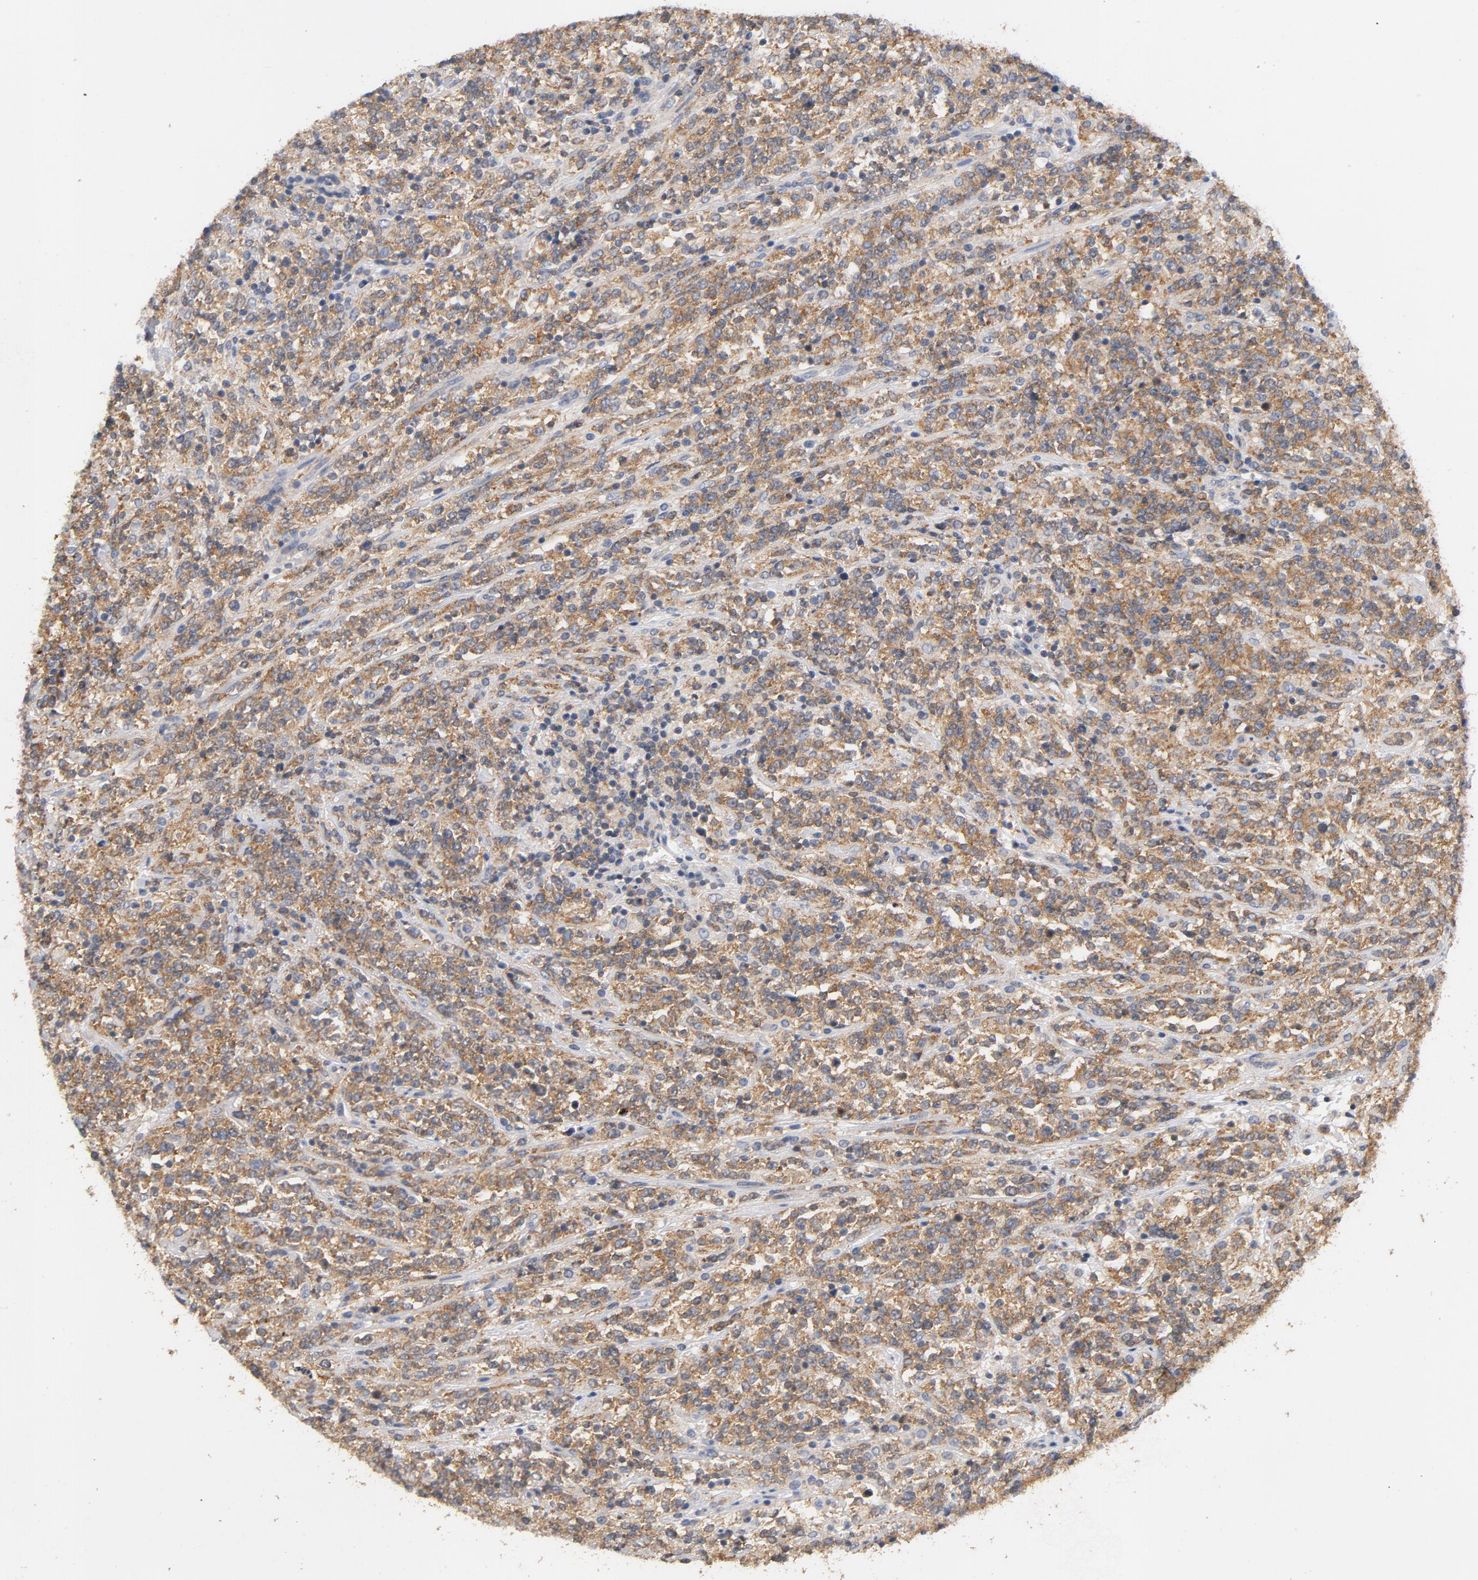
{"staining": {"intensity": "moderate", "quantity": ">75%", "location": "cytoplasmic/membranous"}, "tissue": "lymphoma", "cell_type": "Tumor cells", "image_type": "cancer", "snomed": [{"axis": "morphology", "description": "Malignant lymphoma, non-Hodgkin's type, High grade"}, {"axis": "topography", "description": "Soft tissue"}], "caption": "Protein expression by IHC reveals moderate cytoplasmic/membranous positivity in approximately >75% of tumor cells in malignant lymphoma, non-Hodgkin's type (high-grade).", "gene": "DDX6", "patient": {"sex": "male", "age": 18}}